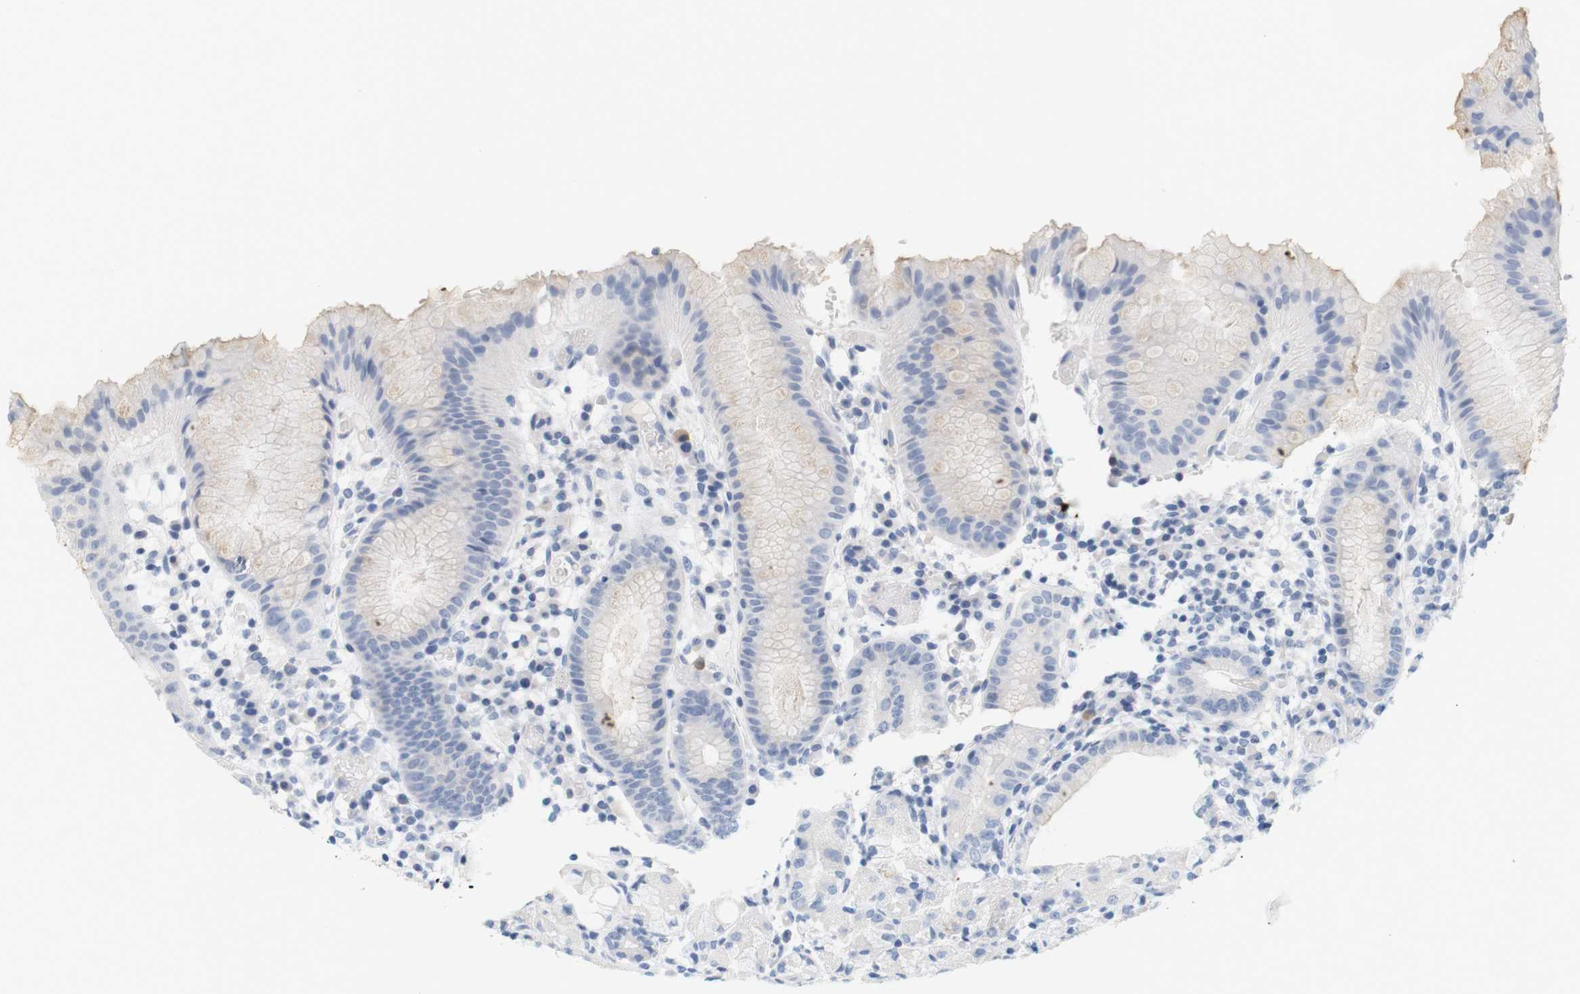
{"staining": {"intensity": "negative", "quantity": "none", "location": "none"}, "tissue": "stomach", "cell_type": "Glandular cells", "image_type": "normal", "snomed": [{"axis": "morphology", "description": "Normal tissue, NOS"}, {"axis": "topography", "description": "Stomach"}, {"axis": "topography", "description": "Stomach, lower"}], "caption": "IHC micrograph of benign stomach: human stomach stained with DAB (3,3'-diaminobenzidine) displays no significant protein expression in glandular cells.", "gene": "OPRM1", "patient": {"sex": "female", "age": 75}}